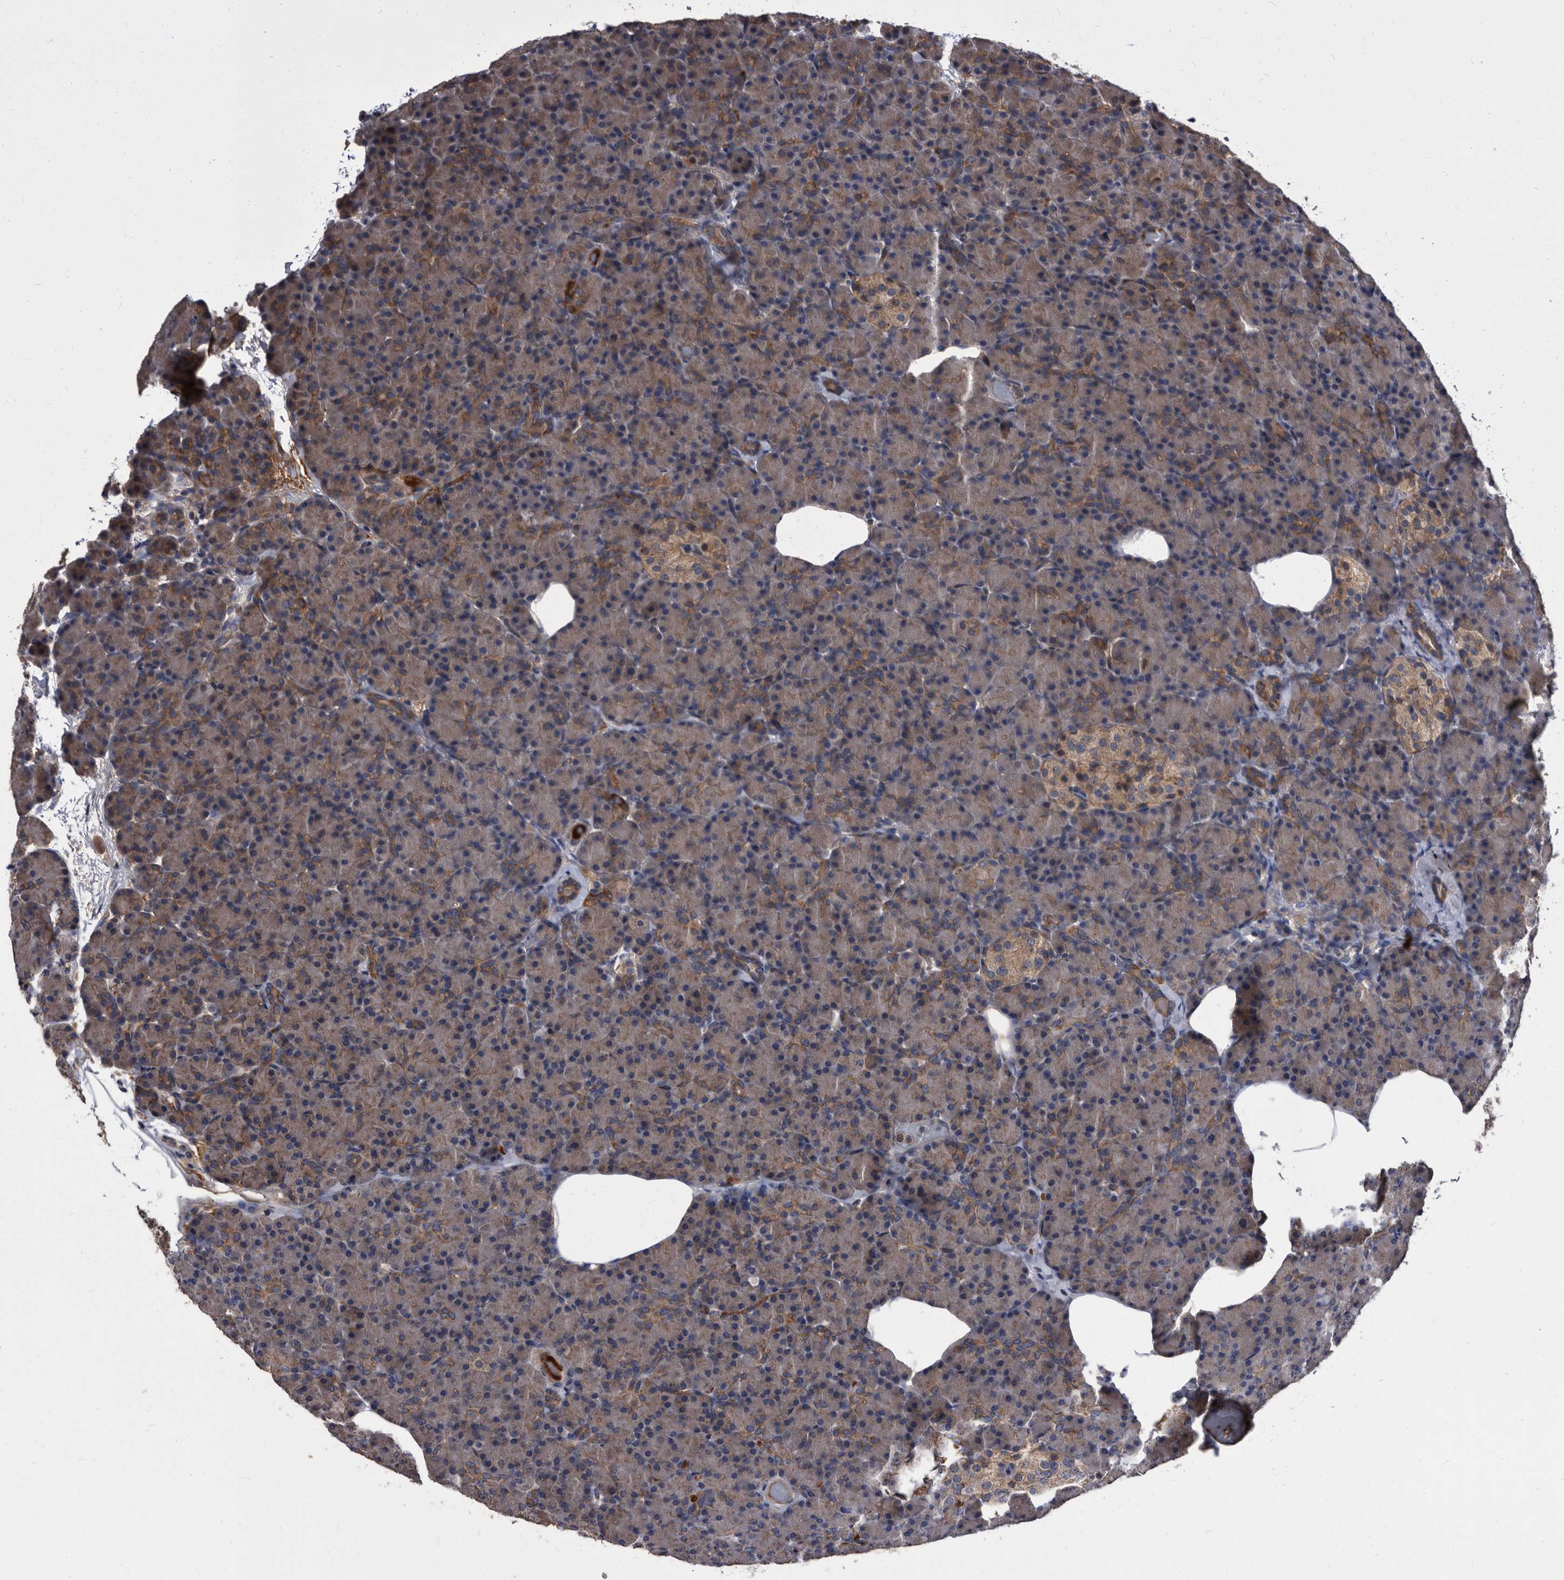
{"staining": {"intensity": "moderate", "quantity": ">75%", "location": "cytoplasmic/membranous"}, "tissue": "pancreas", "cell_type": "Exocrine glandular cells", "image_type": "normal", "snomed": [{"axis": "morphology", "description": "Normal tissue, NOS"}, {"axis": "topography", "description": "Pancreas"}], "caption": "IHC histopathology image of unremarkable pancreas stained for a protein (brown), which shows medium levels of moderate cytoplasmic/membranous staining in approximately >75% of exocrine glandular cells.", "gene": "DTNBP1", "patient": {"sex": "female", "age": 43}}